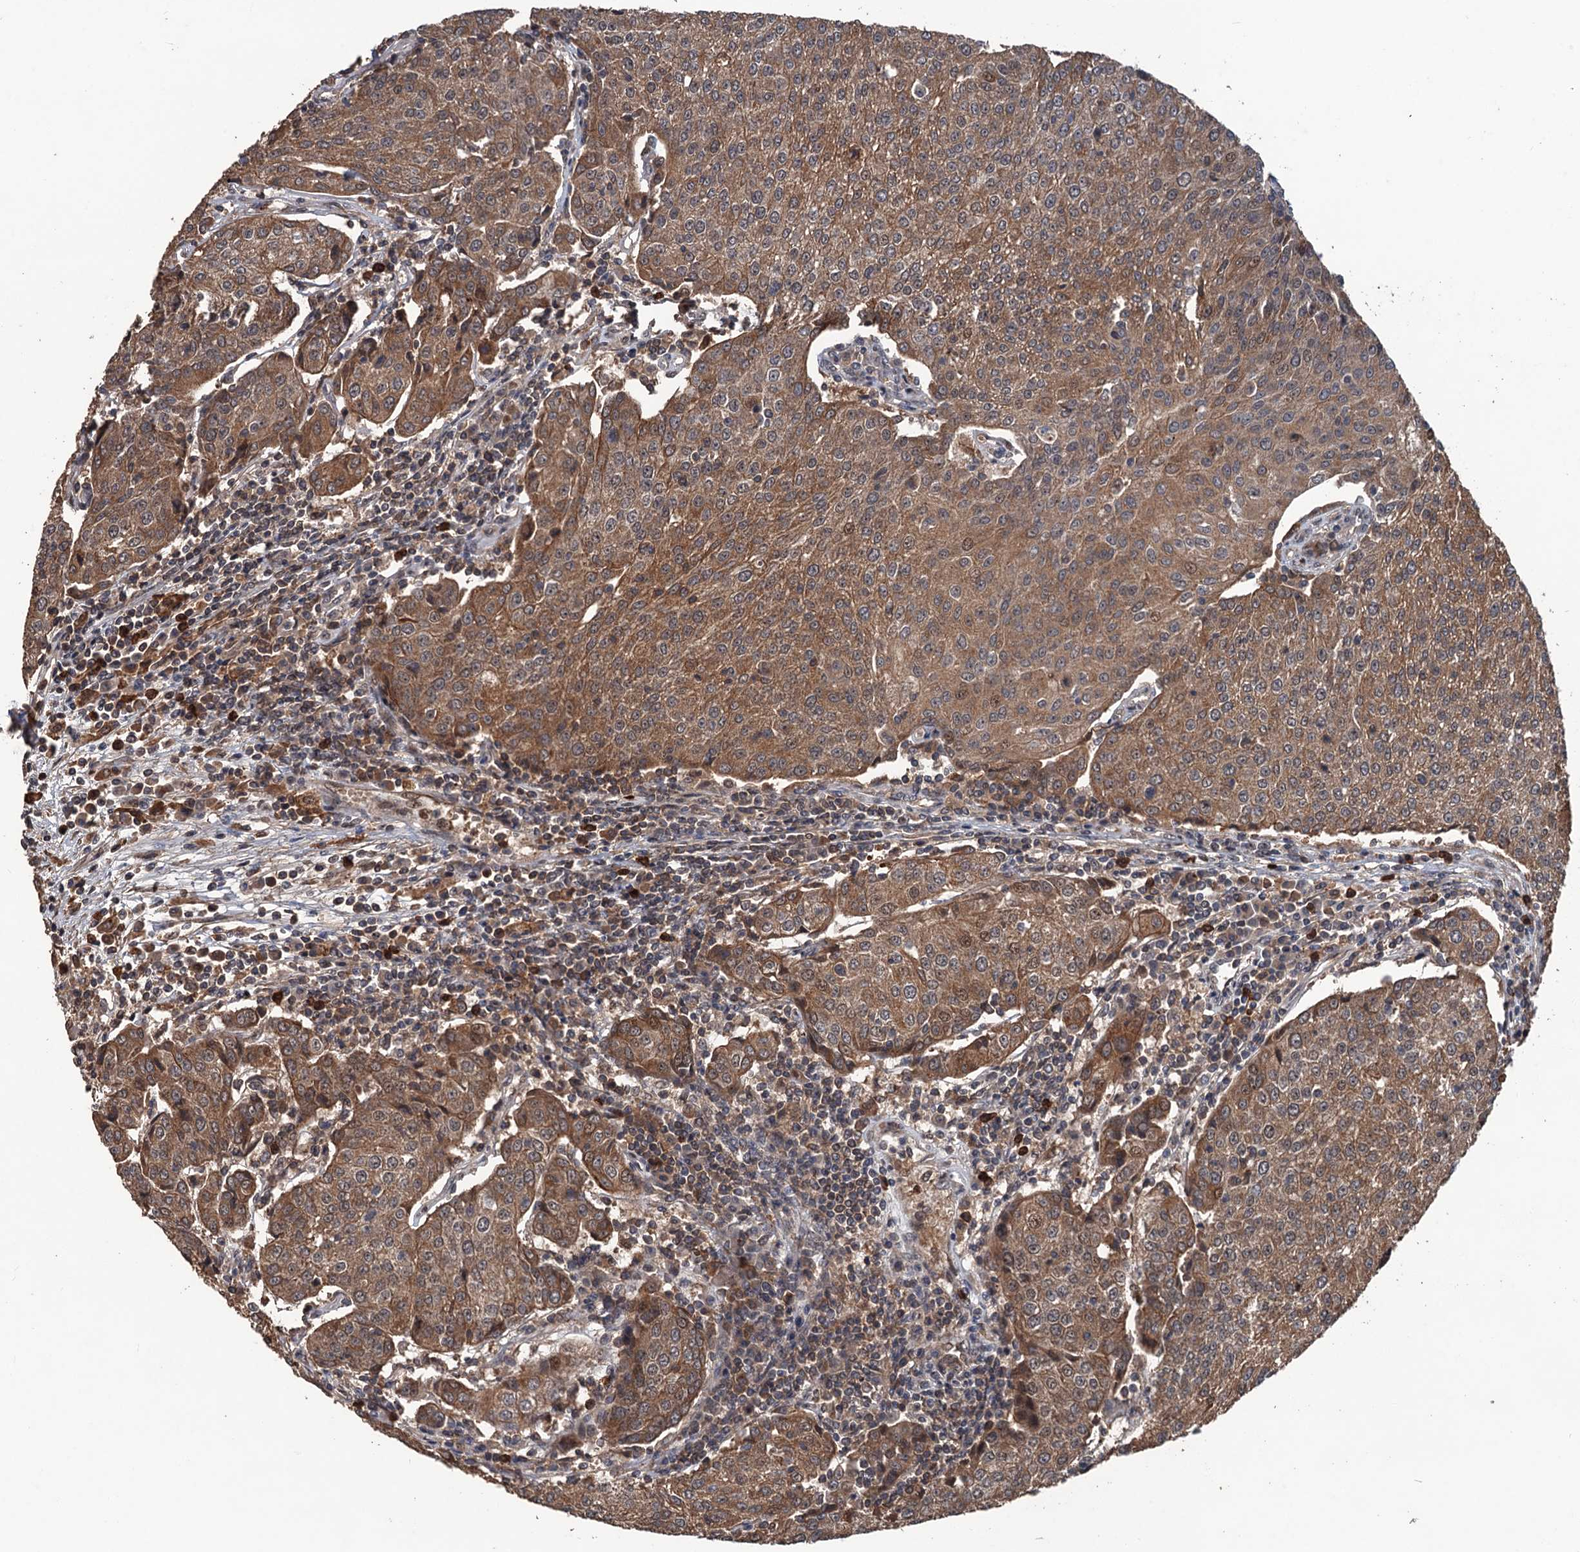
{"staining": {"intensity": "moderate", "quantity": ">75%", "location": "cytoplasmic/membranous,nuclear"}, "tissue": "urothelial cancer", "cell_type": "Tumor cells", "image_type": "cancer", "snomed": [{"axis": "morphology", "description": "Urothelial carcinoma, High grade"}, {"axis": "topography", "description": "Urinary bladder"}], "caption": "Protein expression analysis of urothelial cancer shows moderate cytoplasmic/membranous and nuclear expression in about >75% of tumor cells.", "gene": "ZNF438", "patient": {"sex": "female", "age": 85}}